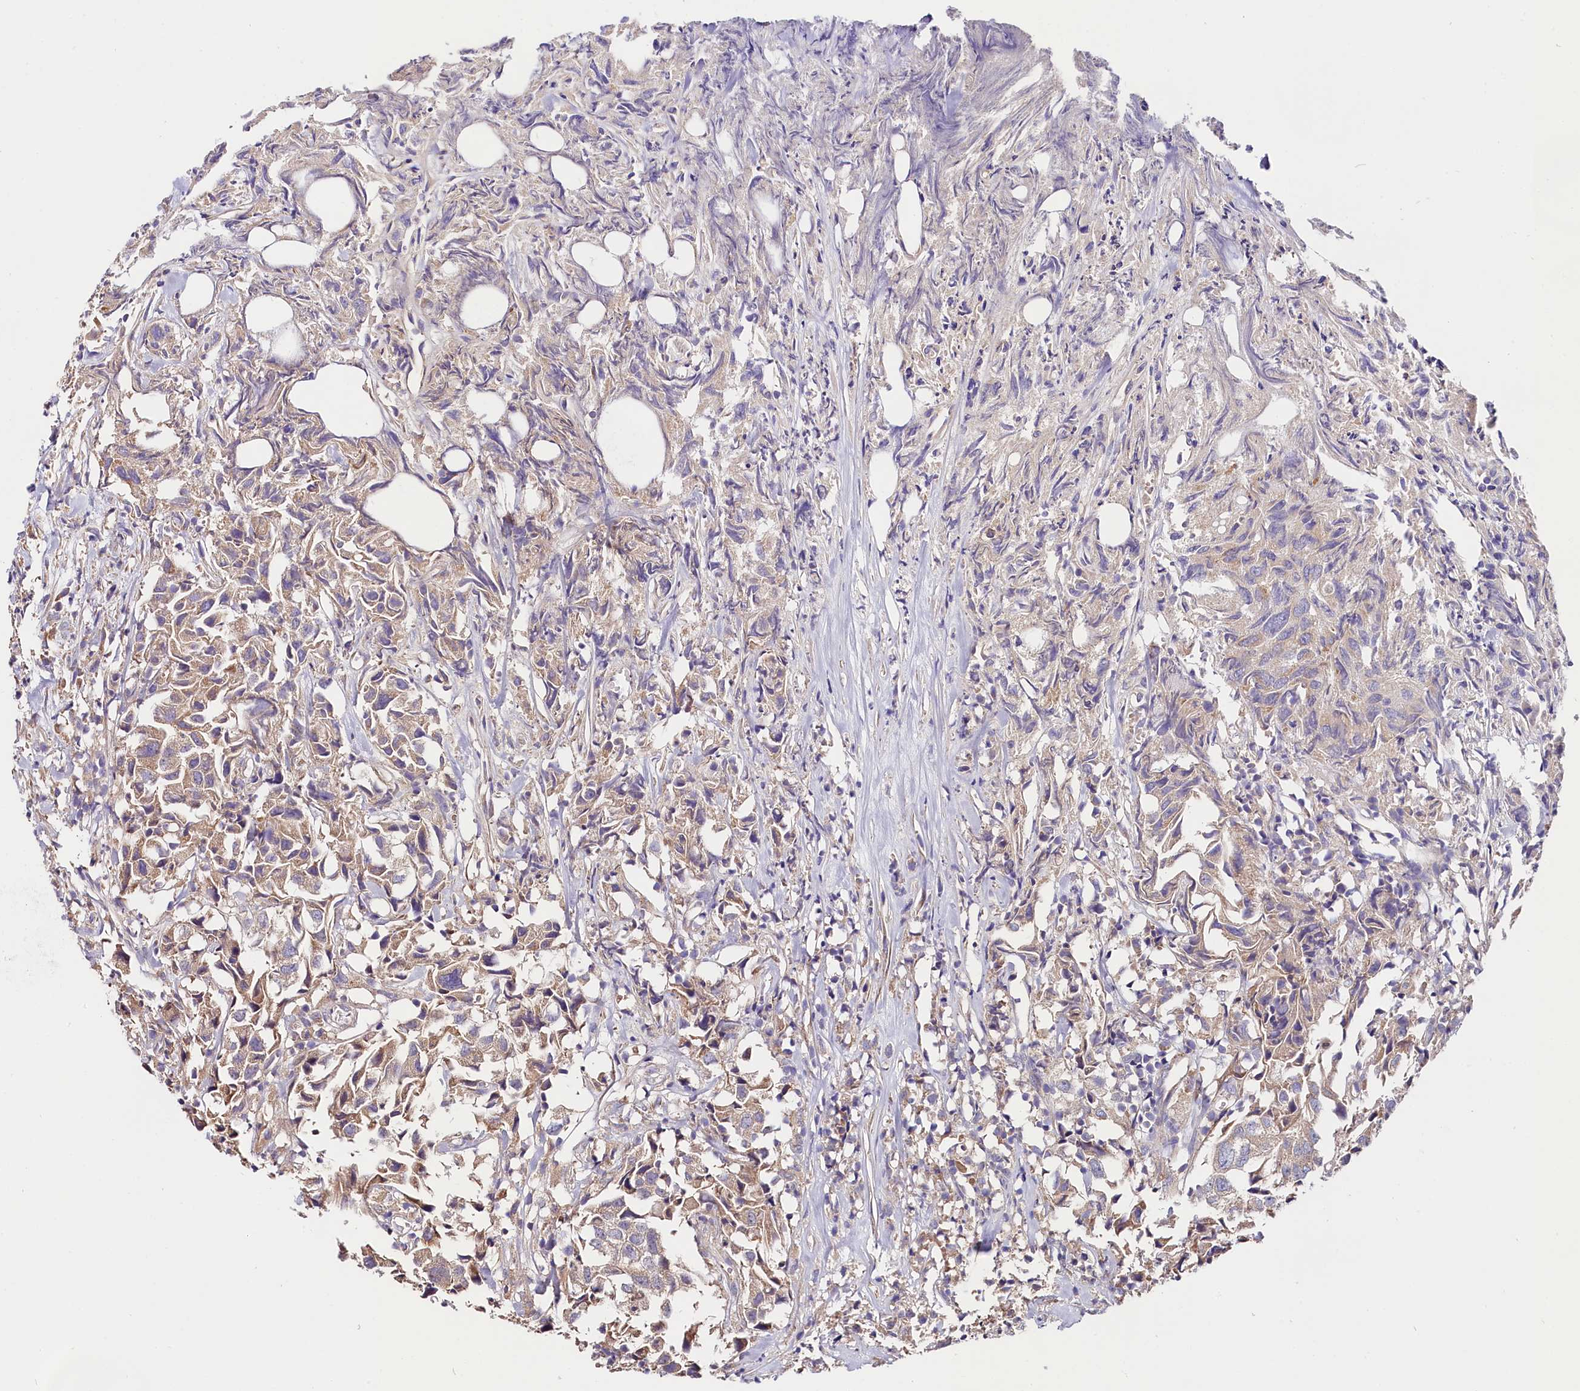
{"staining": {"intensity": "weak", "quantity": "25%-75%", "location": "cytoplasmic/membranous"}, "tissue": "urothelial cancer", "cell_type": "Tumor cells", "image_type": "cancer", "snomed": [{"axis": "morphology", "description": "Urothelial carcinoma, High grade"}, {"axis": "topography", "description": "Urinary bladder"}], "caption": "A brown stain highlights weak cytoplasmic/membranous expression of a protein in human urothelial cancer tumor cells.", "gene": "SPG11", "patient": {"sex": "female", "age": 75}}